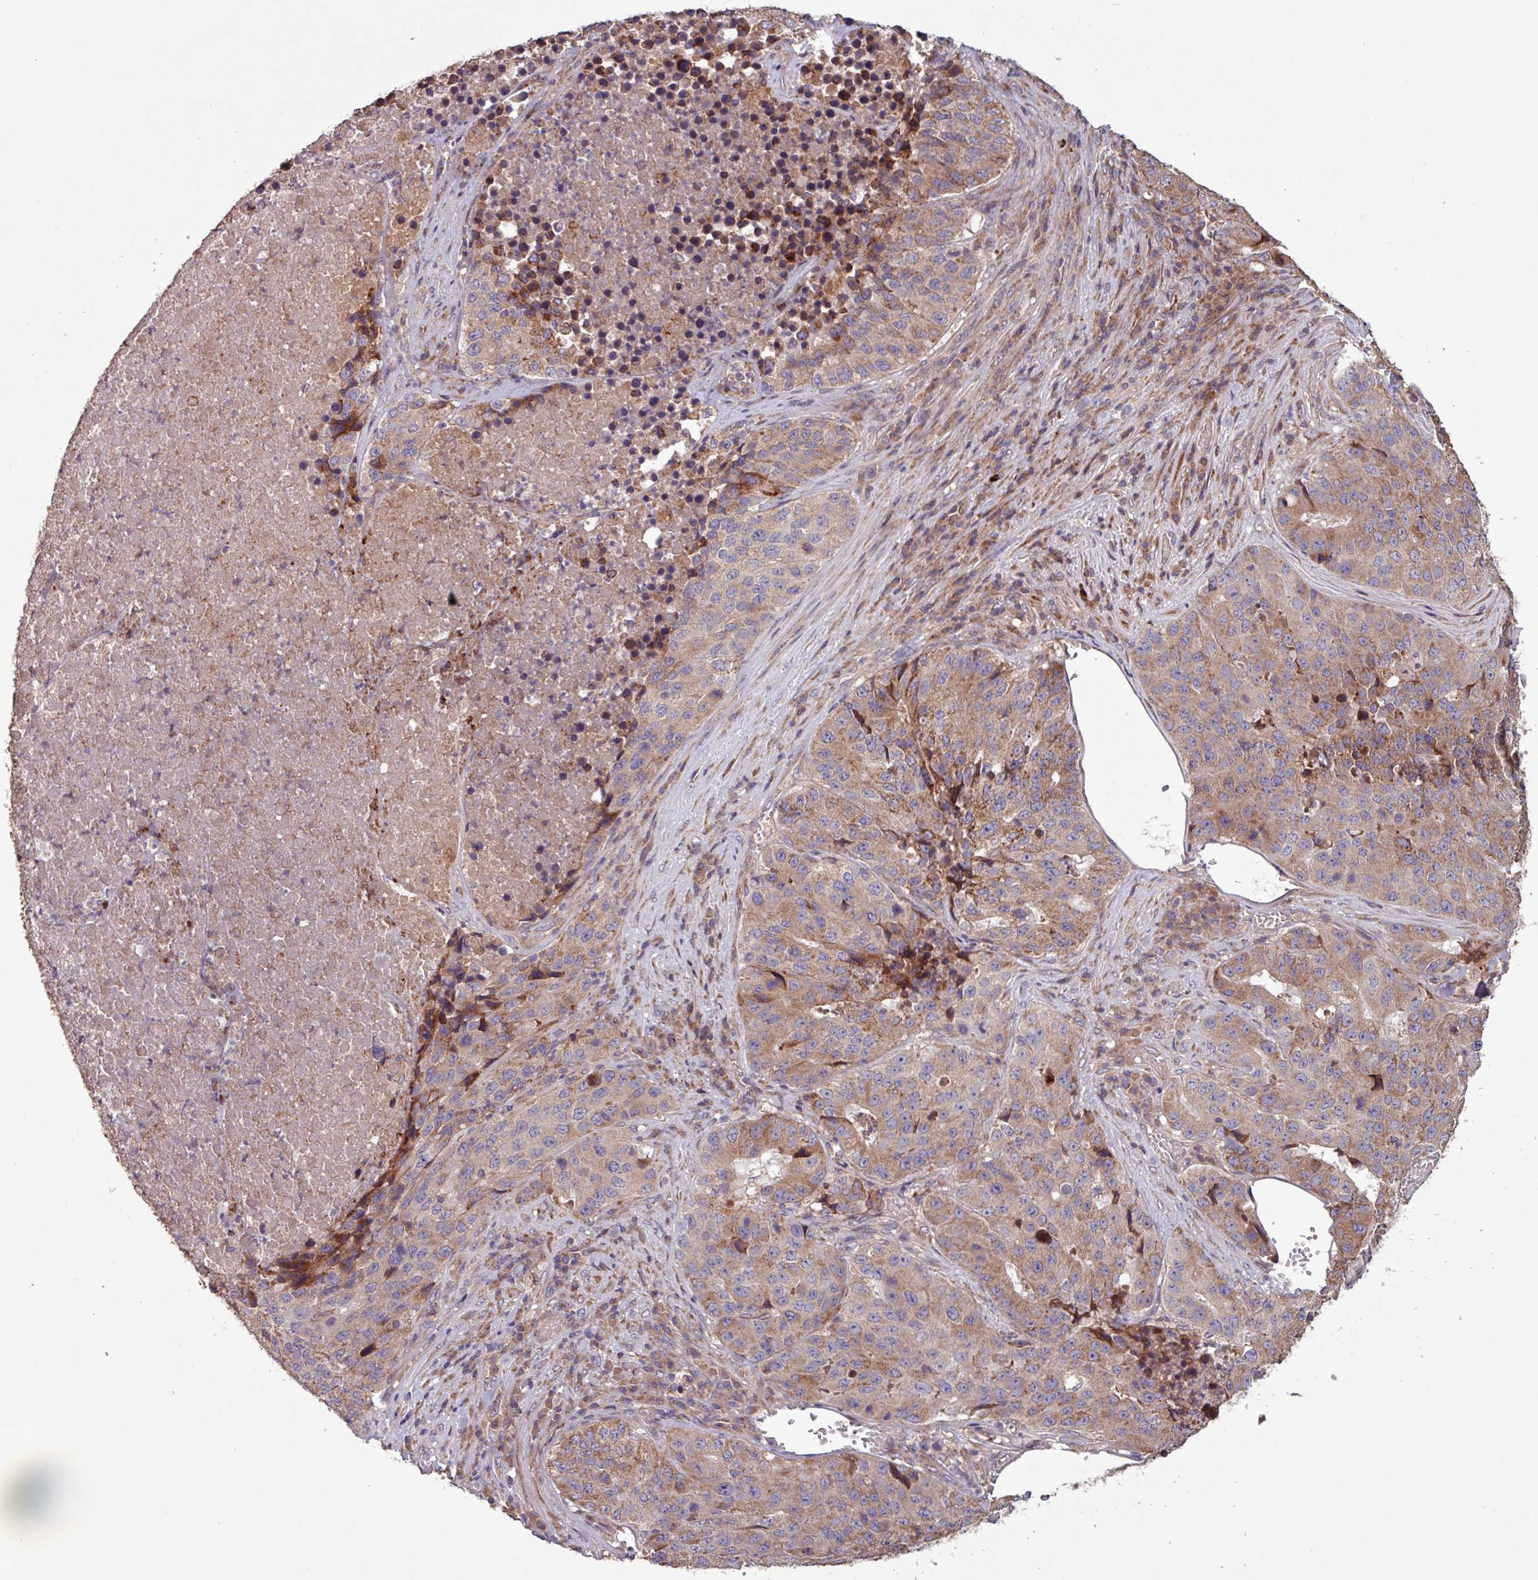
{"staining": {"intensity": "moderate", "quantity": ">75%", "location": "cytoplasmic/membranous"}, "tissue": "stomach cancer", "cell_type": "Tumor cells", "image_type": "cancer", "snomed": [{"axis": "morphology", "description": "Adenocarcinoma, NOS"}, {"axis": "topography", "description": "Stomach"}], "caption": "Stomach cancer (adenocarcinoma) was stained to show a protein in brown. There is medium levels of moderate cytoplasmic/membranous staining in about >75% of tumor cells.", "gene": "PTPRQ", "patient": {"sex": "male", "age": 71}}